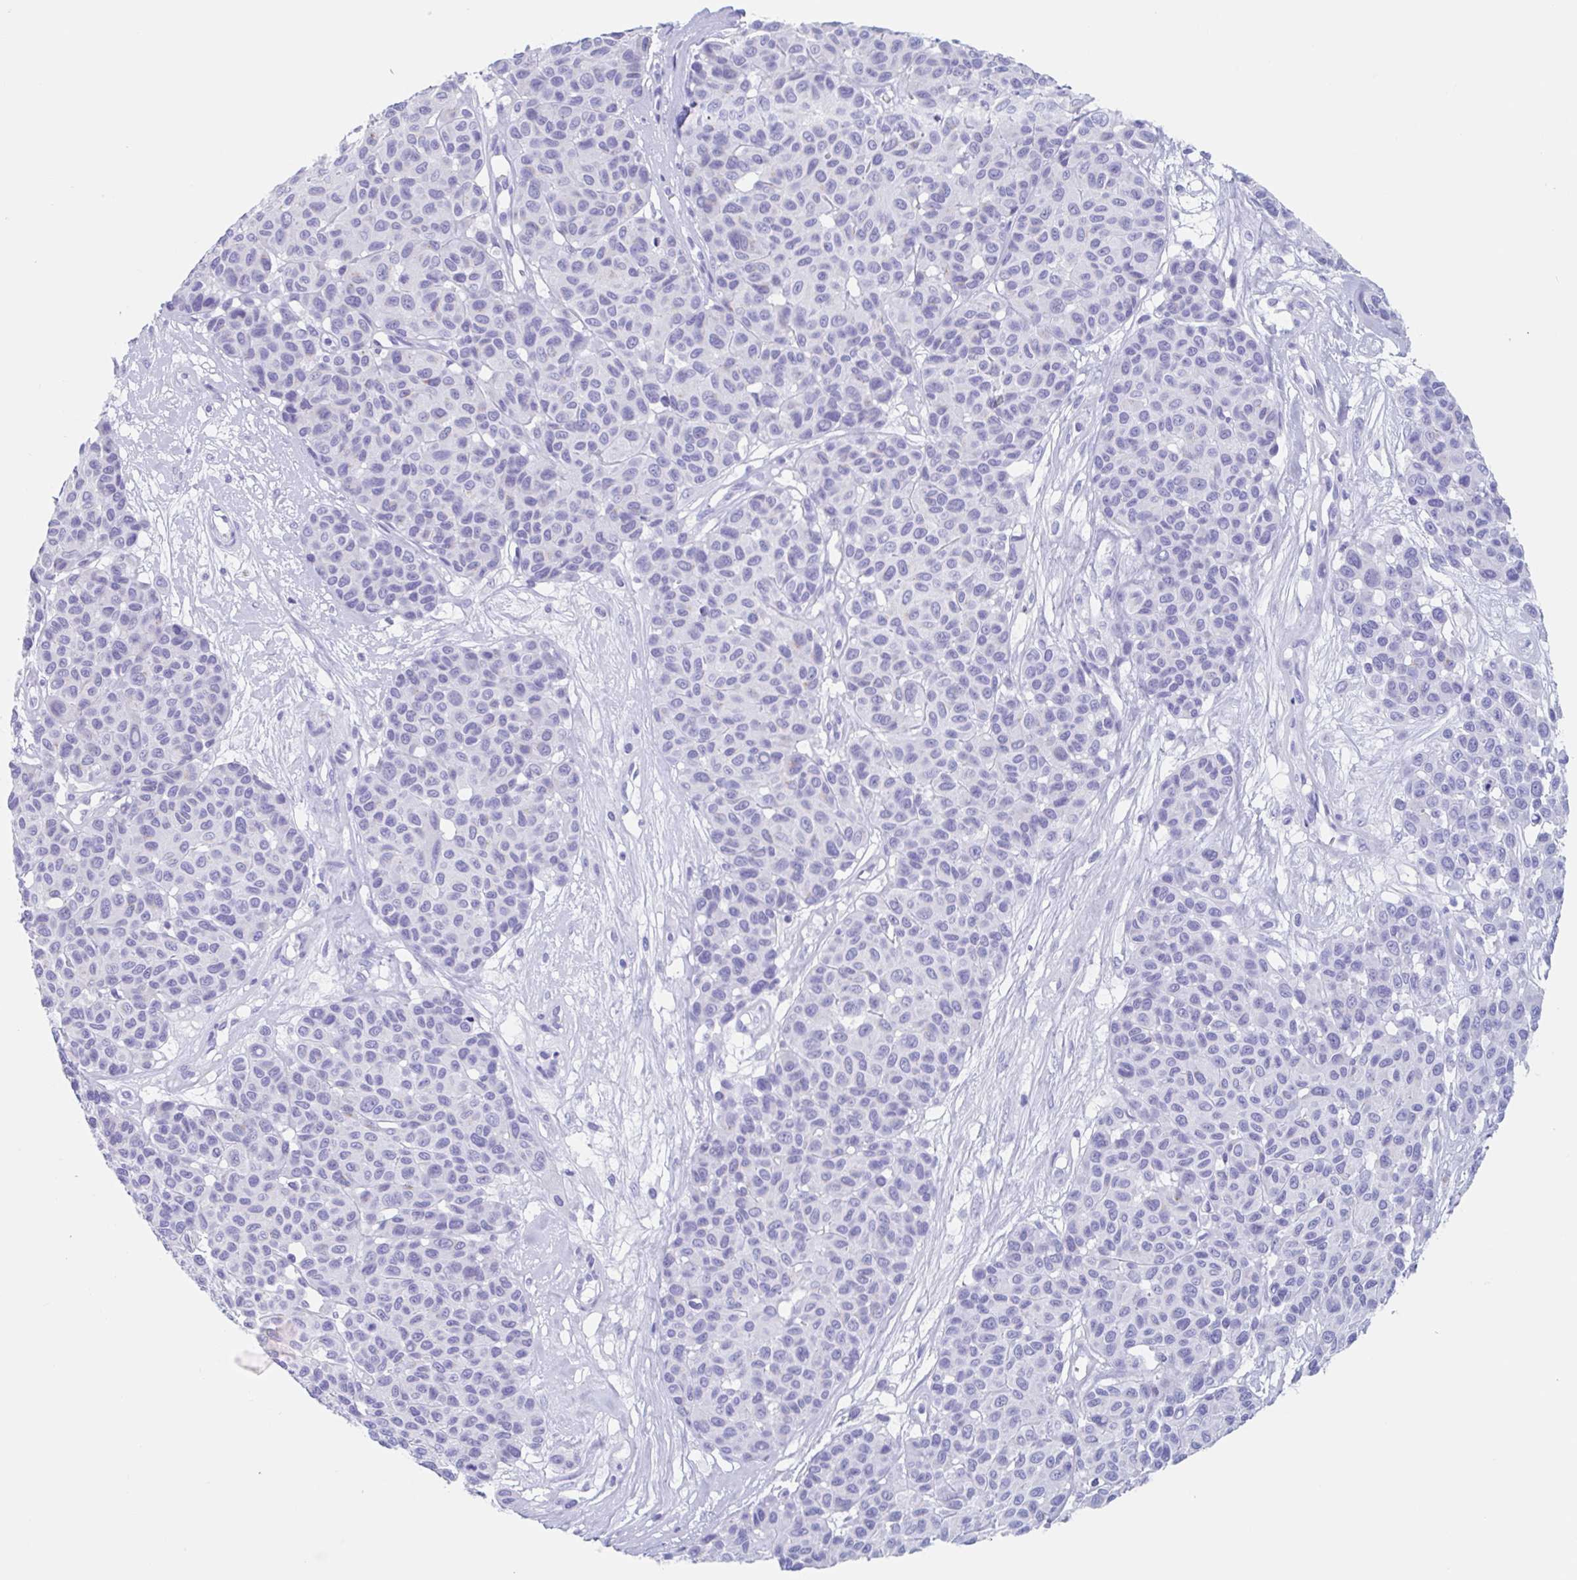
{"staining": {"intensity": "negative", "quantity": "none", "location": "none"}, "tissue": "melanoma", "cell_type": "Tumor cells", "image_type": "cancer", "snomed": [{"axis": "morphology", "description": "Malignant melanoma, NOS"}, {"axis": "topography", "description": "Skin"}], "caption": "An immunohistochemistry (IHC) histopathology image of malignant melanoma is shown. There is no staining in tumor cells of malignant melanoma.", "gene": "CPTP", "patient": {"sex": "female", "age": 66}}